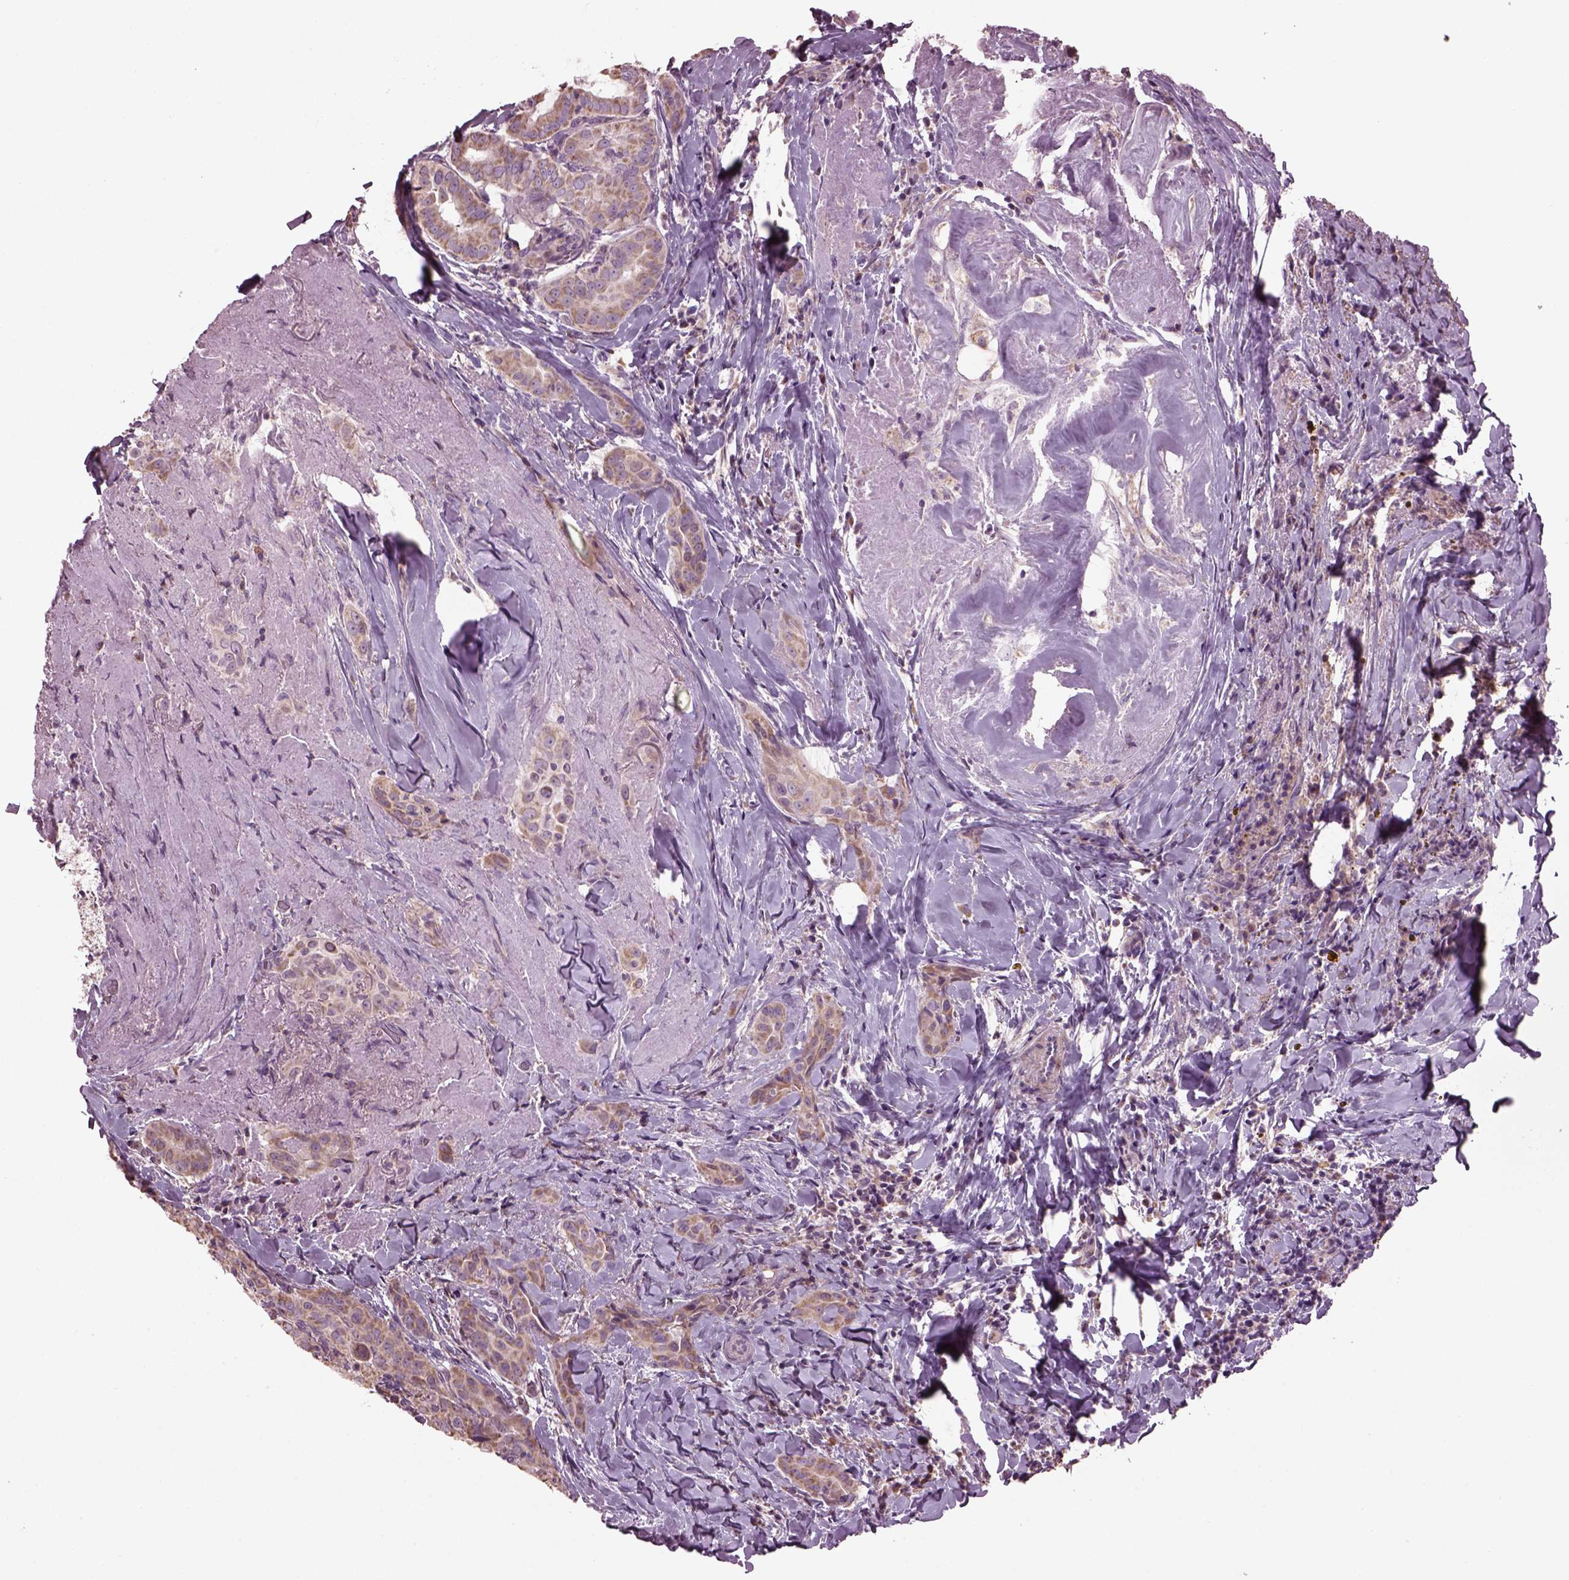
{"staining": {"intensity": "weak", "quantity": ">75%", "location": "cytoplasmic/membranous"}, "tissue": "thyroid cancer", "cell_type": "Tumor cells", "image_type": "cancer", "snomed": [{"axis": "morphology", "description": "Papillary adenocarcinoma, NOS"}, {"axis": "morphology", "description": "Papillary adenoma metastatic"}, {"axis": "topography", "description": "Thyroid gland"}], "caption": "Human thyroid cancer stained with a brown dye displays weak cytoplasmic/membranous positive expression in about >75% of tumor cells.", "gene": "SPATA7", "patient": {"sex": "female", "age": 50}}